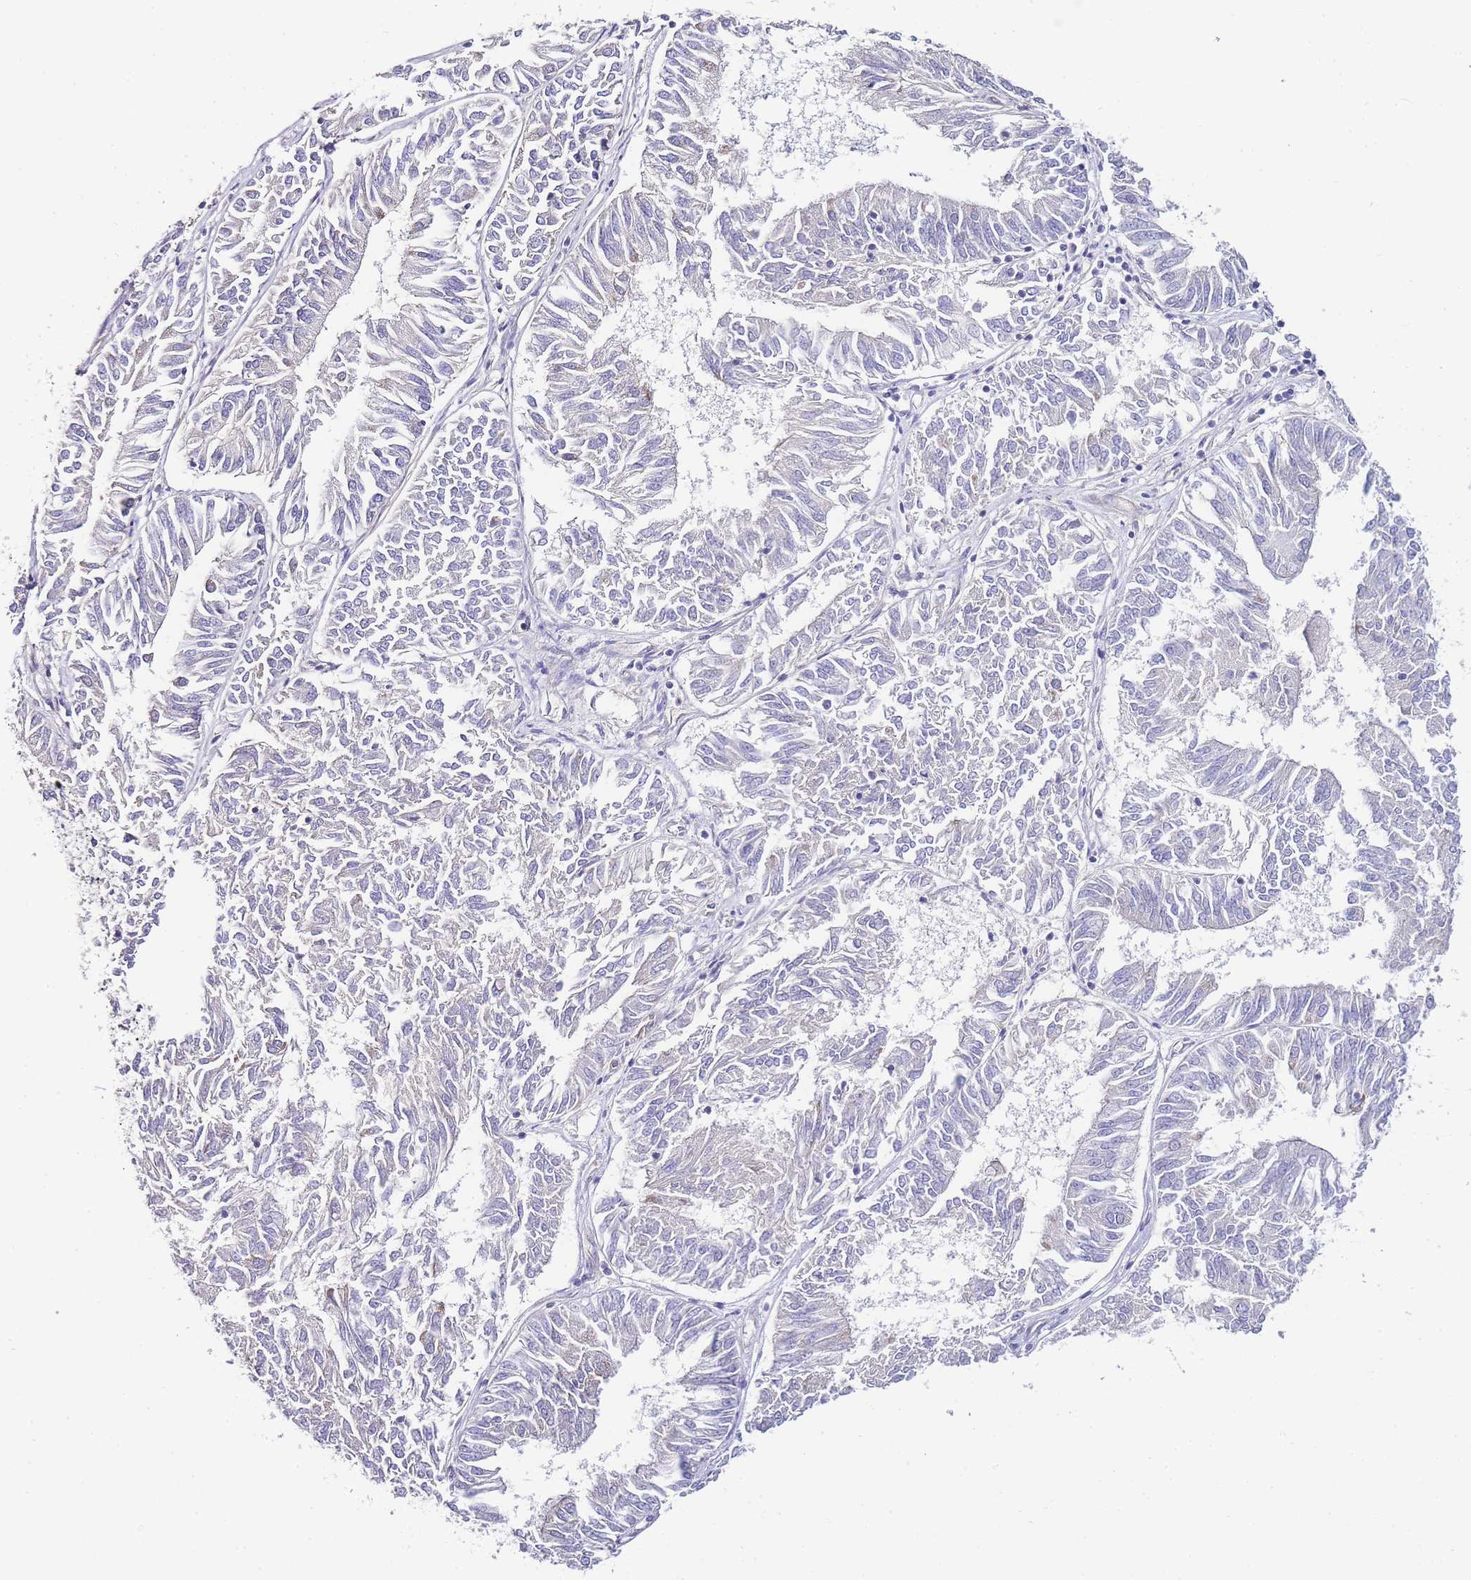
{"staining": {"intensity": "negative", "quantity": "none", "location": "none"}, "tissue": "endometrial cancer", "cell_type": "Tumor cells", "image_type": "cancer", "snomed": [{"axis": "morphology", "description": "Adenocarcinoma, NOS"}, {"axis": "topography", "description": "Endometrium"}], "caption": "Tumor cells show no significant protein expression in endometrial cancer (adenocarcinoma).", "gene": "PDCD7", "patient": {"sex": "female", "age": 58}}